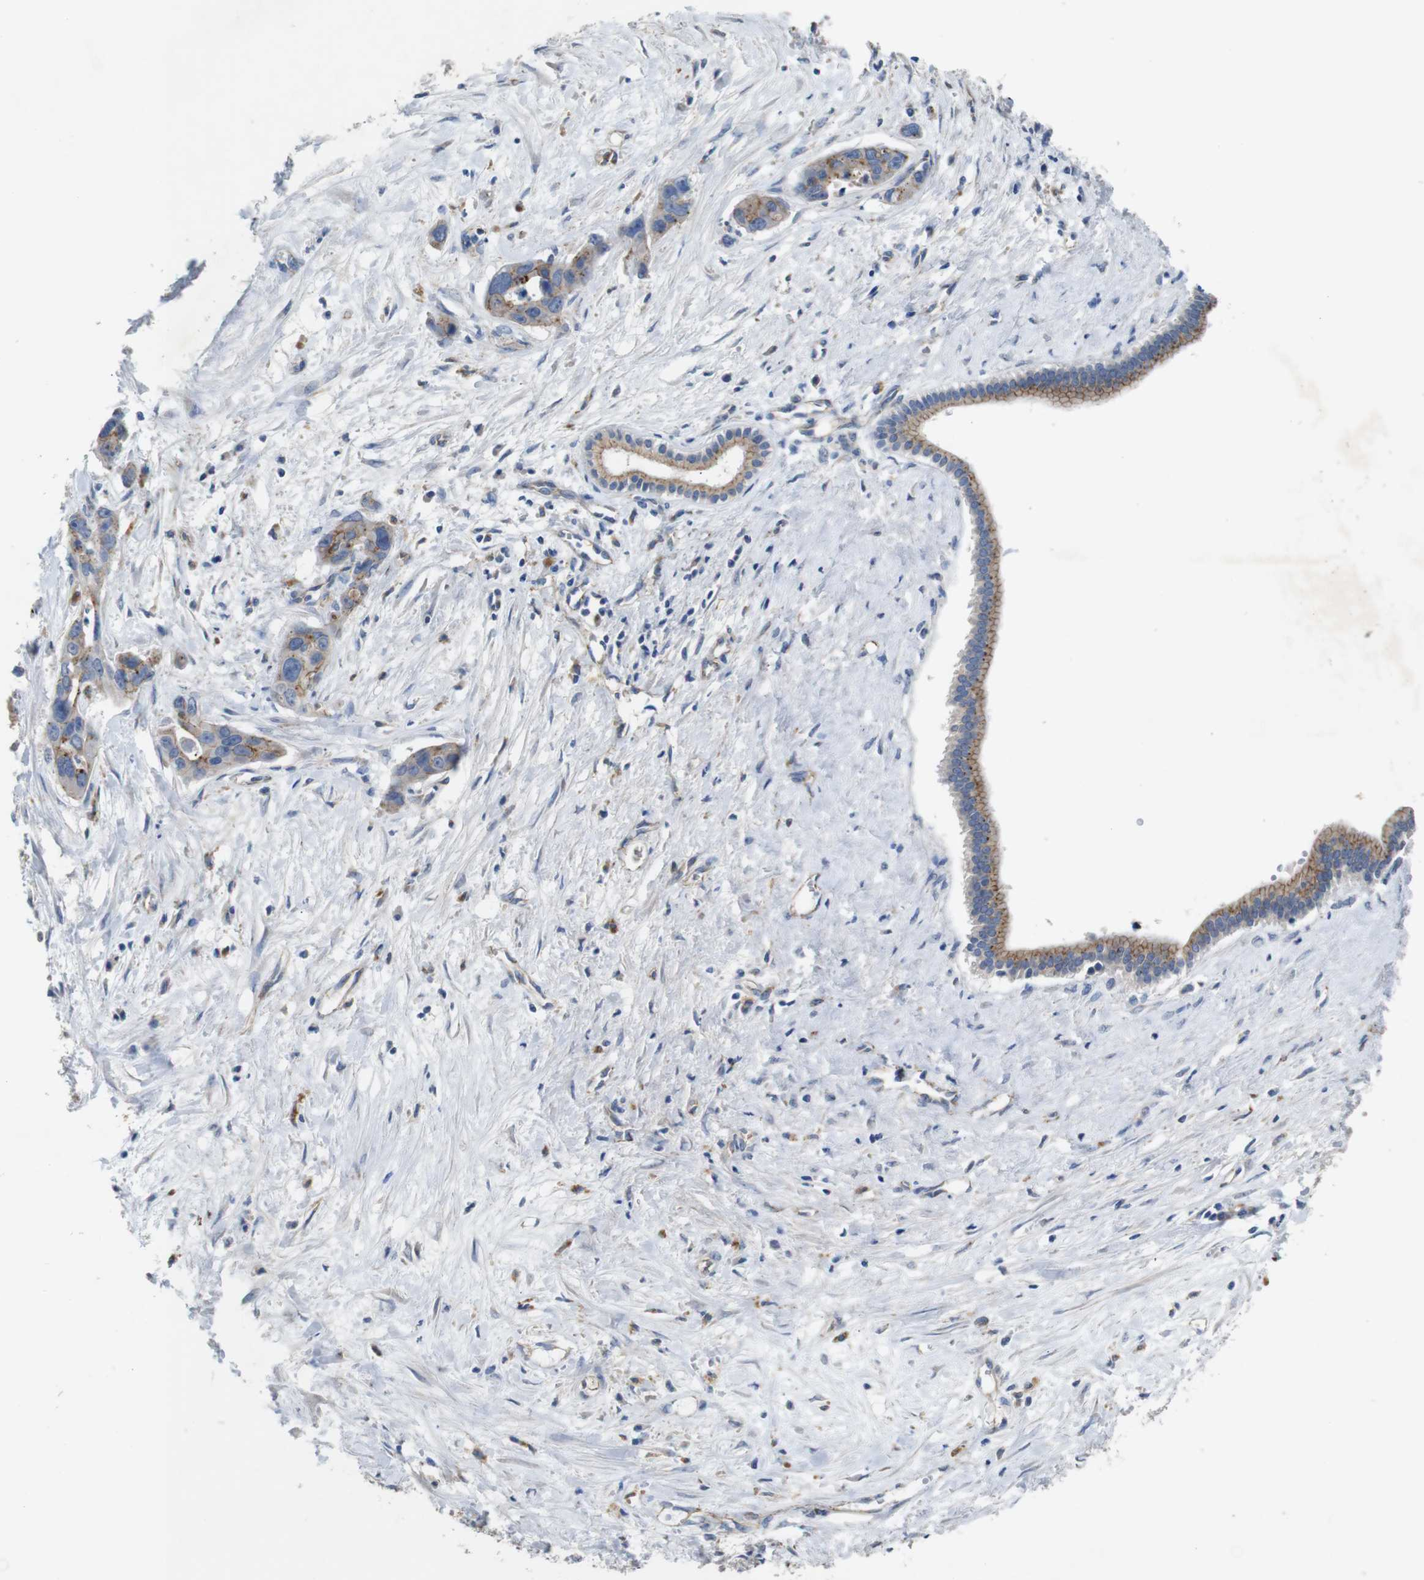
{"staining": {"intensity": "moderate", "quantity": ">75%", "location": "cytoplasmic/membranous"}, "tissue": "liver cancer", "cell_type": "Tumor cells", "image_type": "cancer", "snomed": [{"axis": "morphology", "description": "Cholangiocarcinoma"}, {"axis": "topography", "description": "Liver"}], "caption": "Protein positivity by immunohistochemistry (IHC) demonstrates moderate cytoplasmic/membranous expression in about >75% of tumor cells in liver cancer.", "gene": "NHLRC3", "patient": {"sex": "female", "age": 65}}